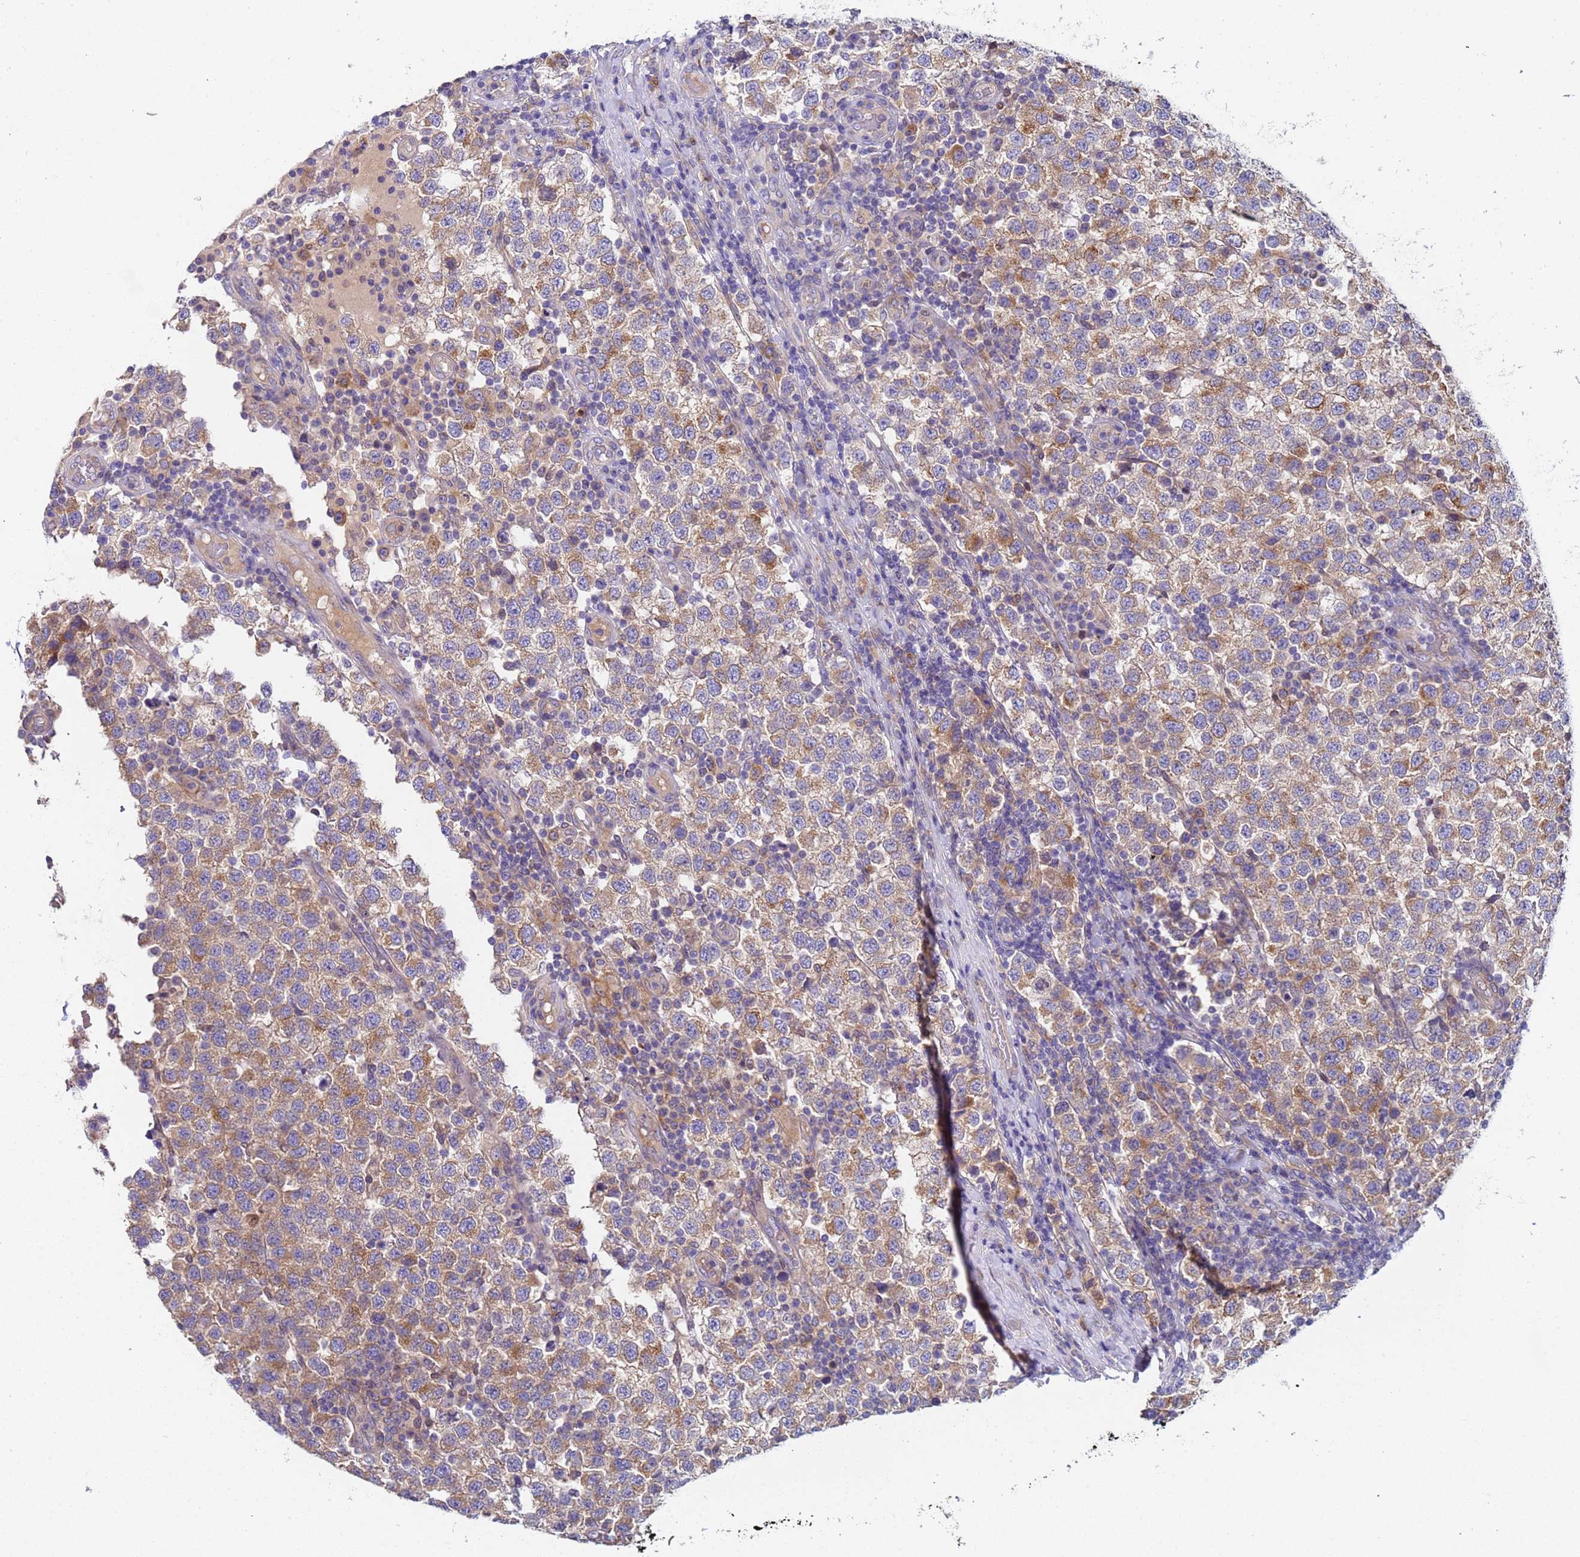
{"staining": {"intensity": "weak", "quantity": "25%-75%", "location": "cytoplasmic/membranous"}, "tissue": "testis cancer", "cell_type": "Tumor cells", "image_type": "cancer", "snomed": [{"axis": "morphology", "description": "Seminoma, NOS"}, {"axis": "topography", "description": "Testis"}], "caption": "A high-resolution histopathology image shows immunohistochemistry (IHC) staining of seminoma (testis), which displays weak cytoplasmic/membranous staining in about 25%-75% of tumor cells.", "gene": "PAQR7", "patient": {"sex": "male", "age": 34}}